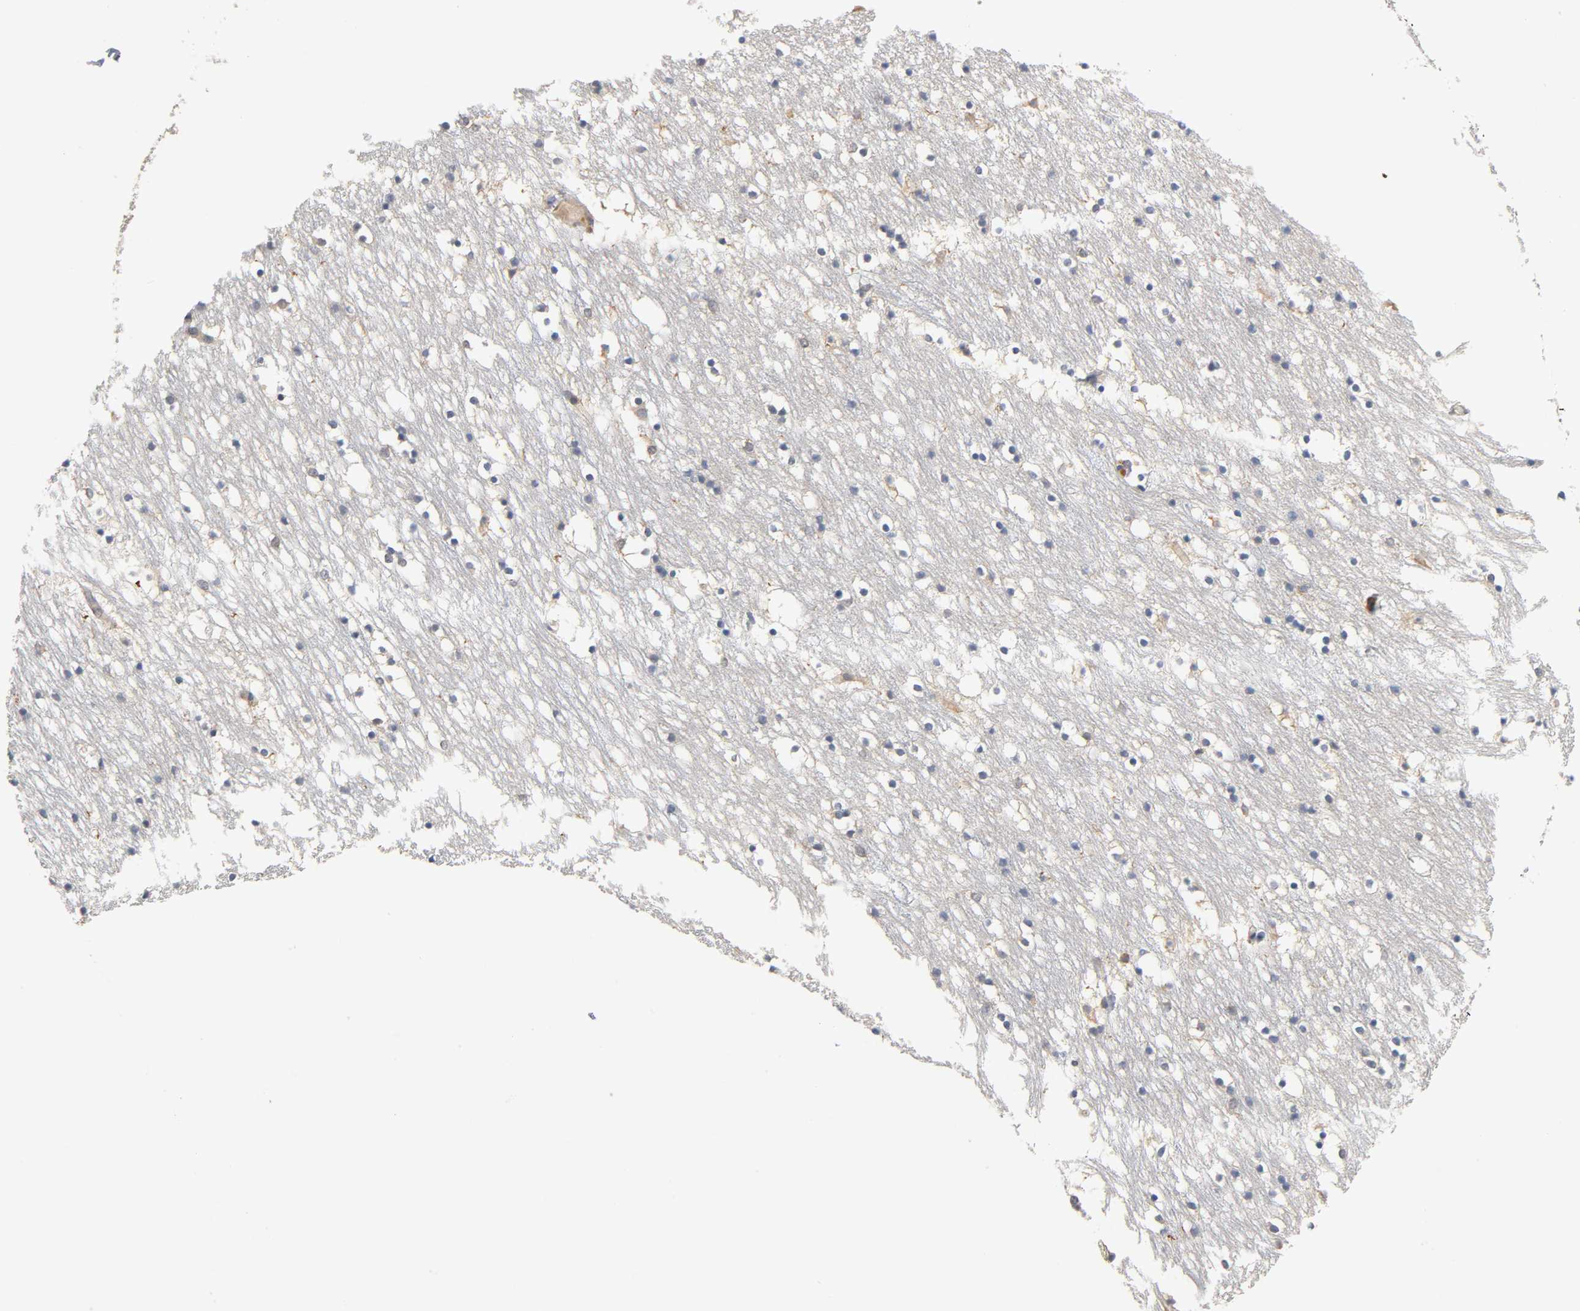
{"staining": {"intensity": "moderate", "quantity": "<25%", "location": "cytoplasmic/membranous"}, "tissue": "caudate", "cell_type": "Glial cells", "image_type": "normal", "snomed": [{"axis": "morphology", "description": "Normal tissue, NOS"}, {"axis": "topography", "description": "Lateral ventricle wall"}], "caption": "Immunohistochemical staining of normal caudate exhibits moderate cytoplasmic/membranous protein staining in about <25% of glial cells. The staining was performed using DAB, with brown indicating positive protein expression. Nuclei are stained blue with hematoxylin.", "gene": "ACTR2", "patient": {"sex": "male", "age": 45}}